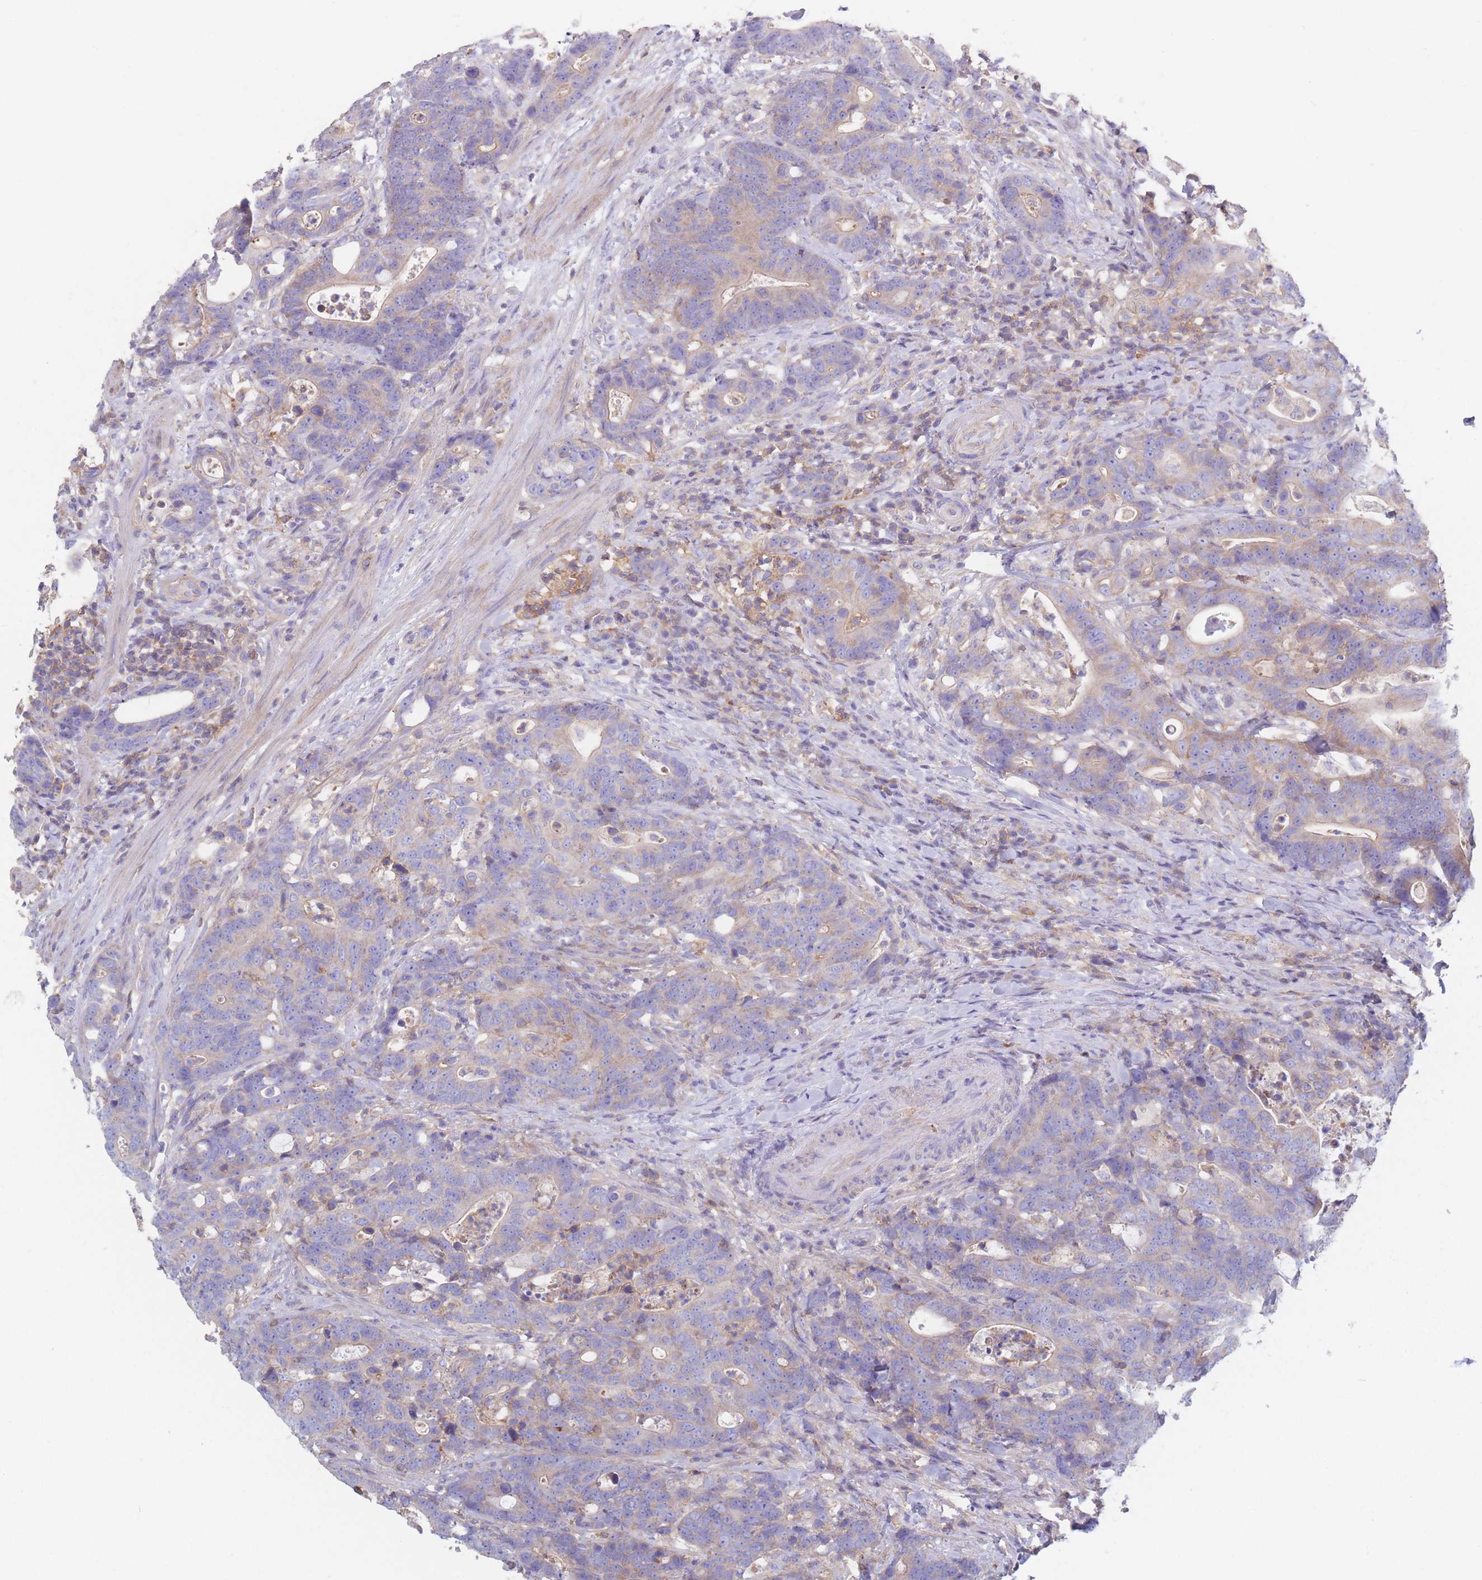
{"staining": {"intensity": "negative", "quantity": "none", "location": "none"}, "tissue": "colorectal cancer", "cell_type": "Tumor cells", "image_type": "cancer", "snomed": [{"axis": "morphology", "description": "Adenocarcinoma, NOS"}, {"axis": "topography", "description": "Colon"}], "caption": "Immunohistochemistry (IHC) image of colorectal adenocarcinoma stained for a protein (brown), which shows no staining in tumor cells. (Brightfield microscopy of DAB immunohistochemistry at high magnification).", "gene": "ADH1A", "patient": {"sex": "female", "age": 82}}